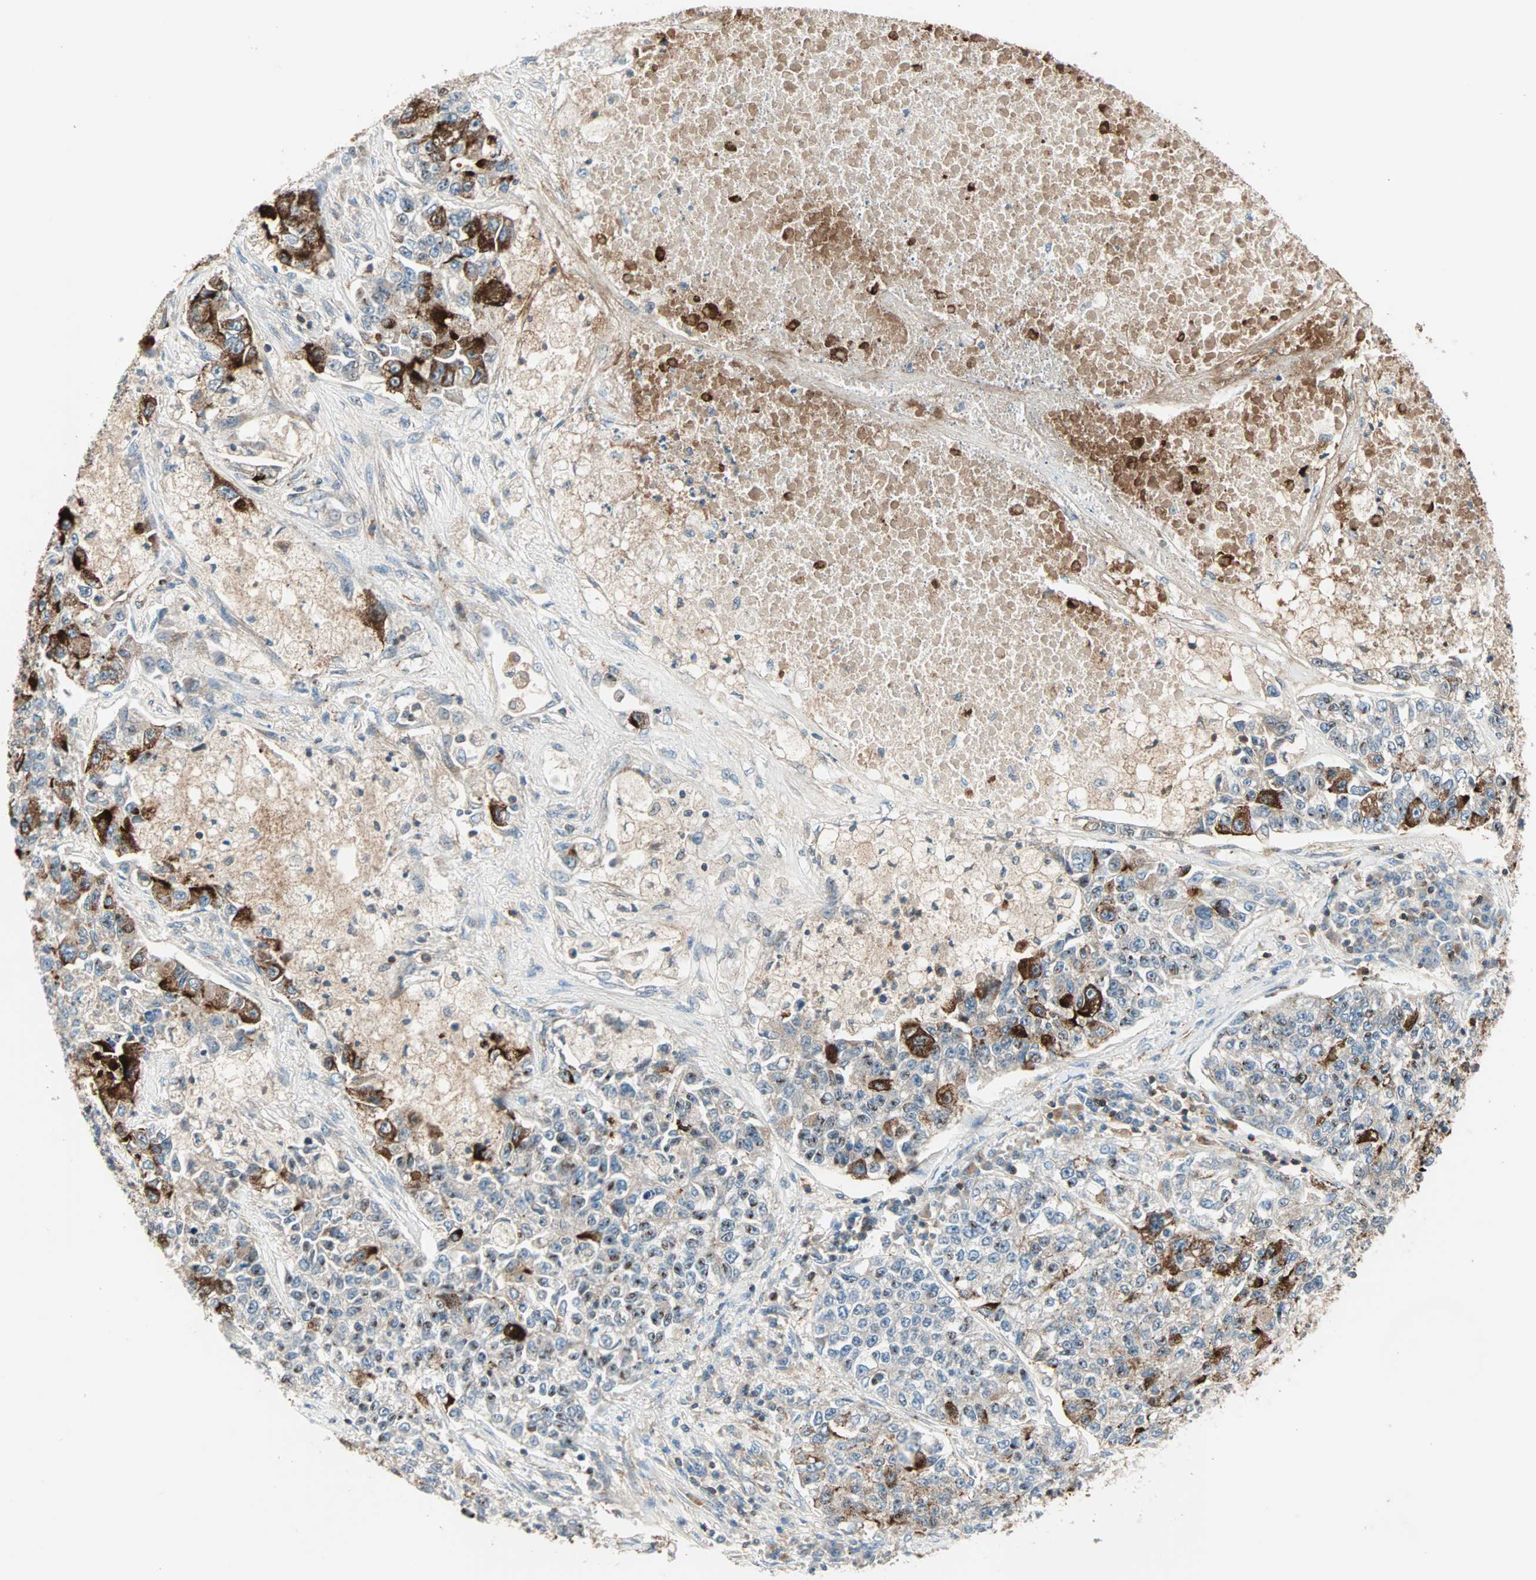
{"staining": {"intensity": "strong", "quantity": "25%-75%", "location": "cytoplasmic/membranous"}, "tissue": "lung cancer", "cell_type": "Tumor cells", "image_type": "cancer", "snomed": [{"axis": "morphology", "description": "Adenocarcinoma, NOS"}, {"axis": "topography", "description": "Lung"}], "caption": "The histopathology image reveals staining of lung cancer (adenocarcinoma), revealing strong cytoplasmic/membranous protein staining (brown color) within tumor cells. The staining was performed using DAB, with brown indicating positive protein expression. Nuclei are stained blue with hematoxylin.", "gene": "TEC", "patient": {"sex": "male", "age": 49}}